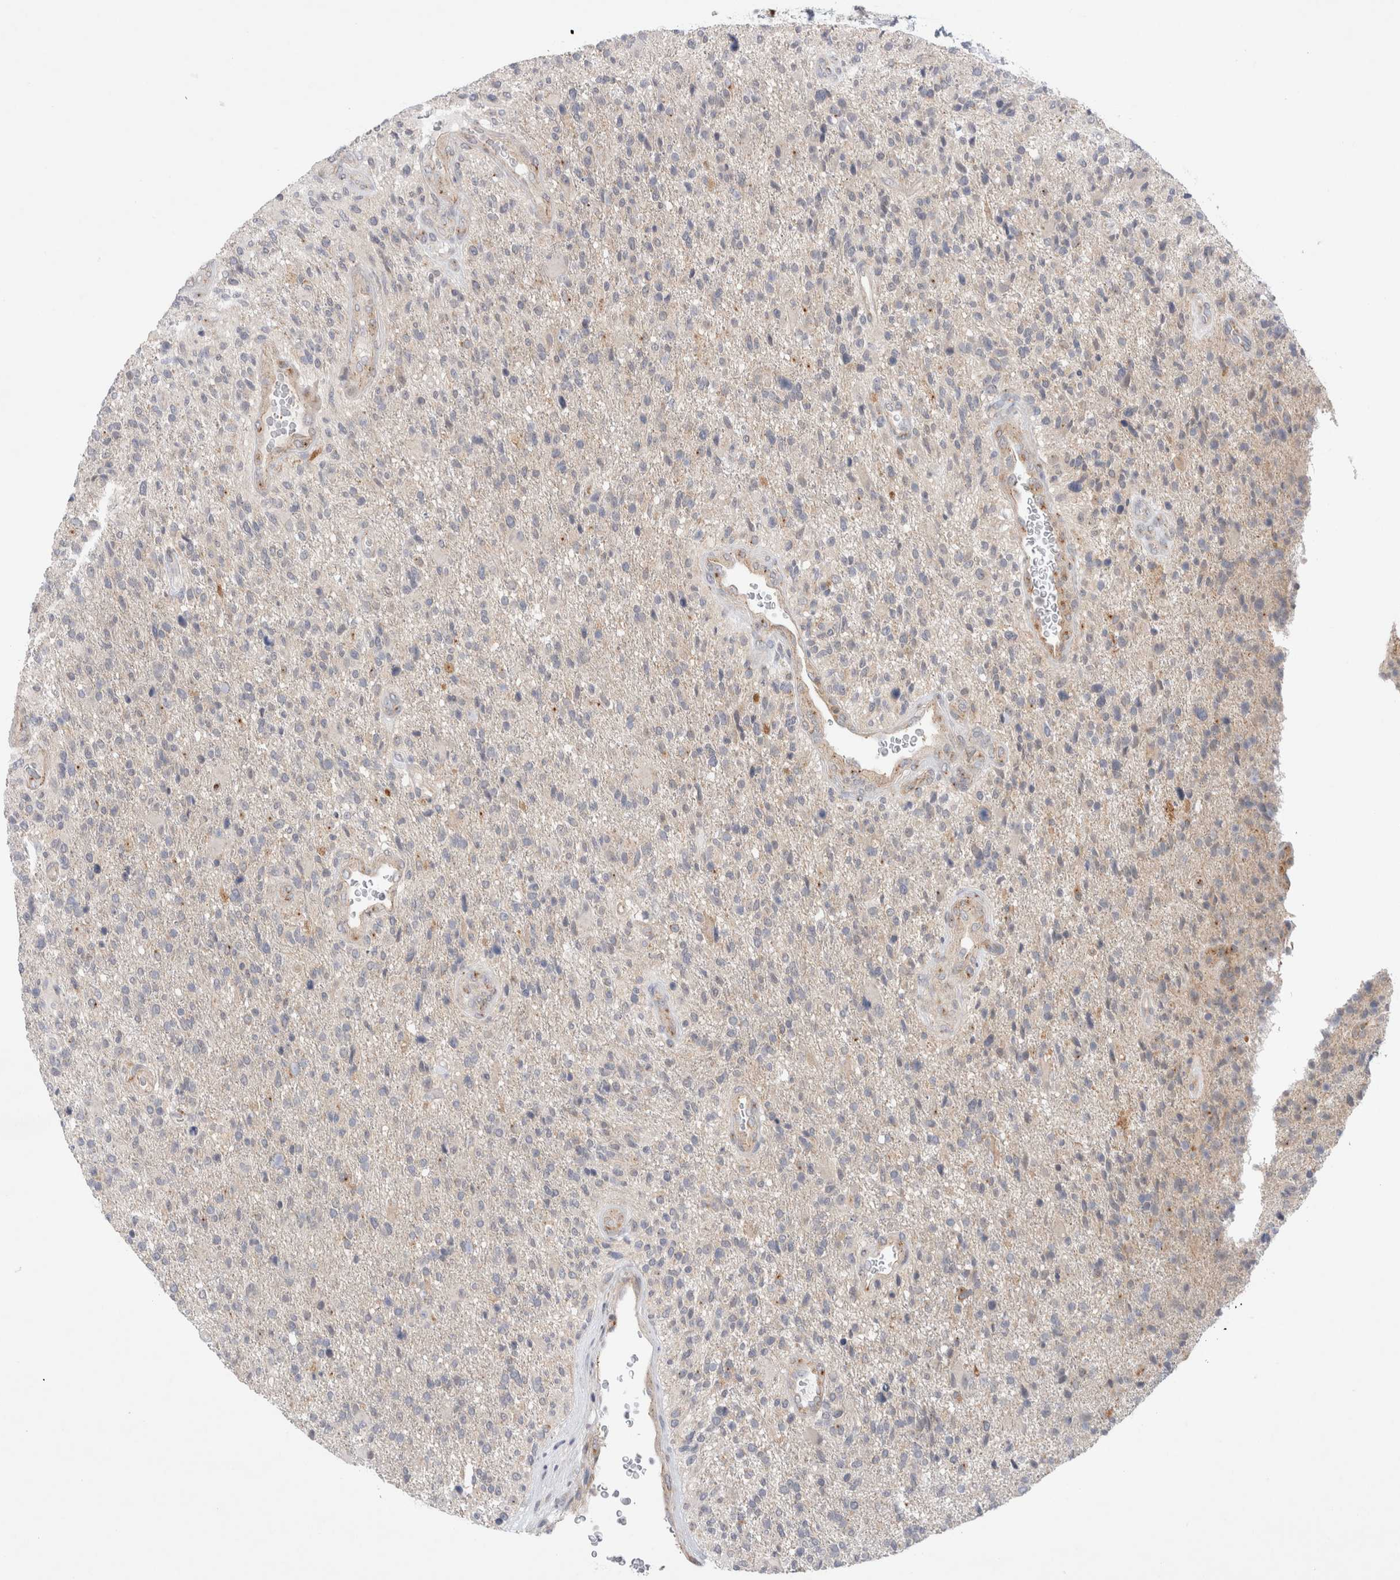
{"staining": {"intensity": "negative", "quantity": "none", "location": "none"}, "tissue": "glioma", "cell_type": "Tumor cells", "image_type": "cancer", "snomed": [{"axis": "morphology", "description": "Glioma, malignant, High grade"}, {"axis": "topography", "description": "Brain"}], "caption": "High-grade glioma (malignant) stained for a protein using IHC reveals no staining tumor cells.", "gene": "BICD2", "patient": {"sex": "male", "age": 72}}